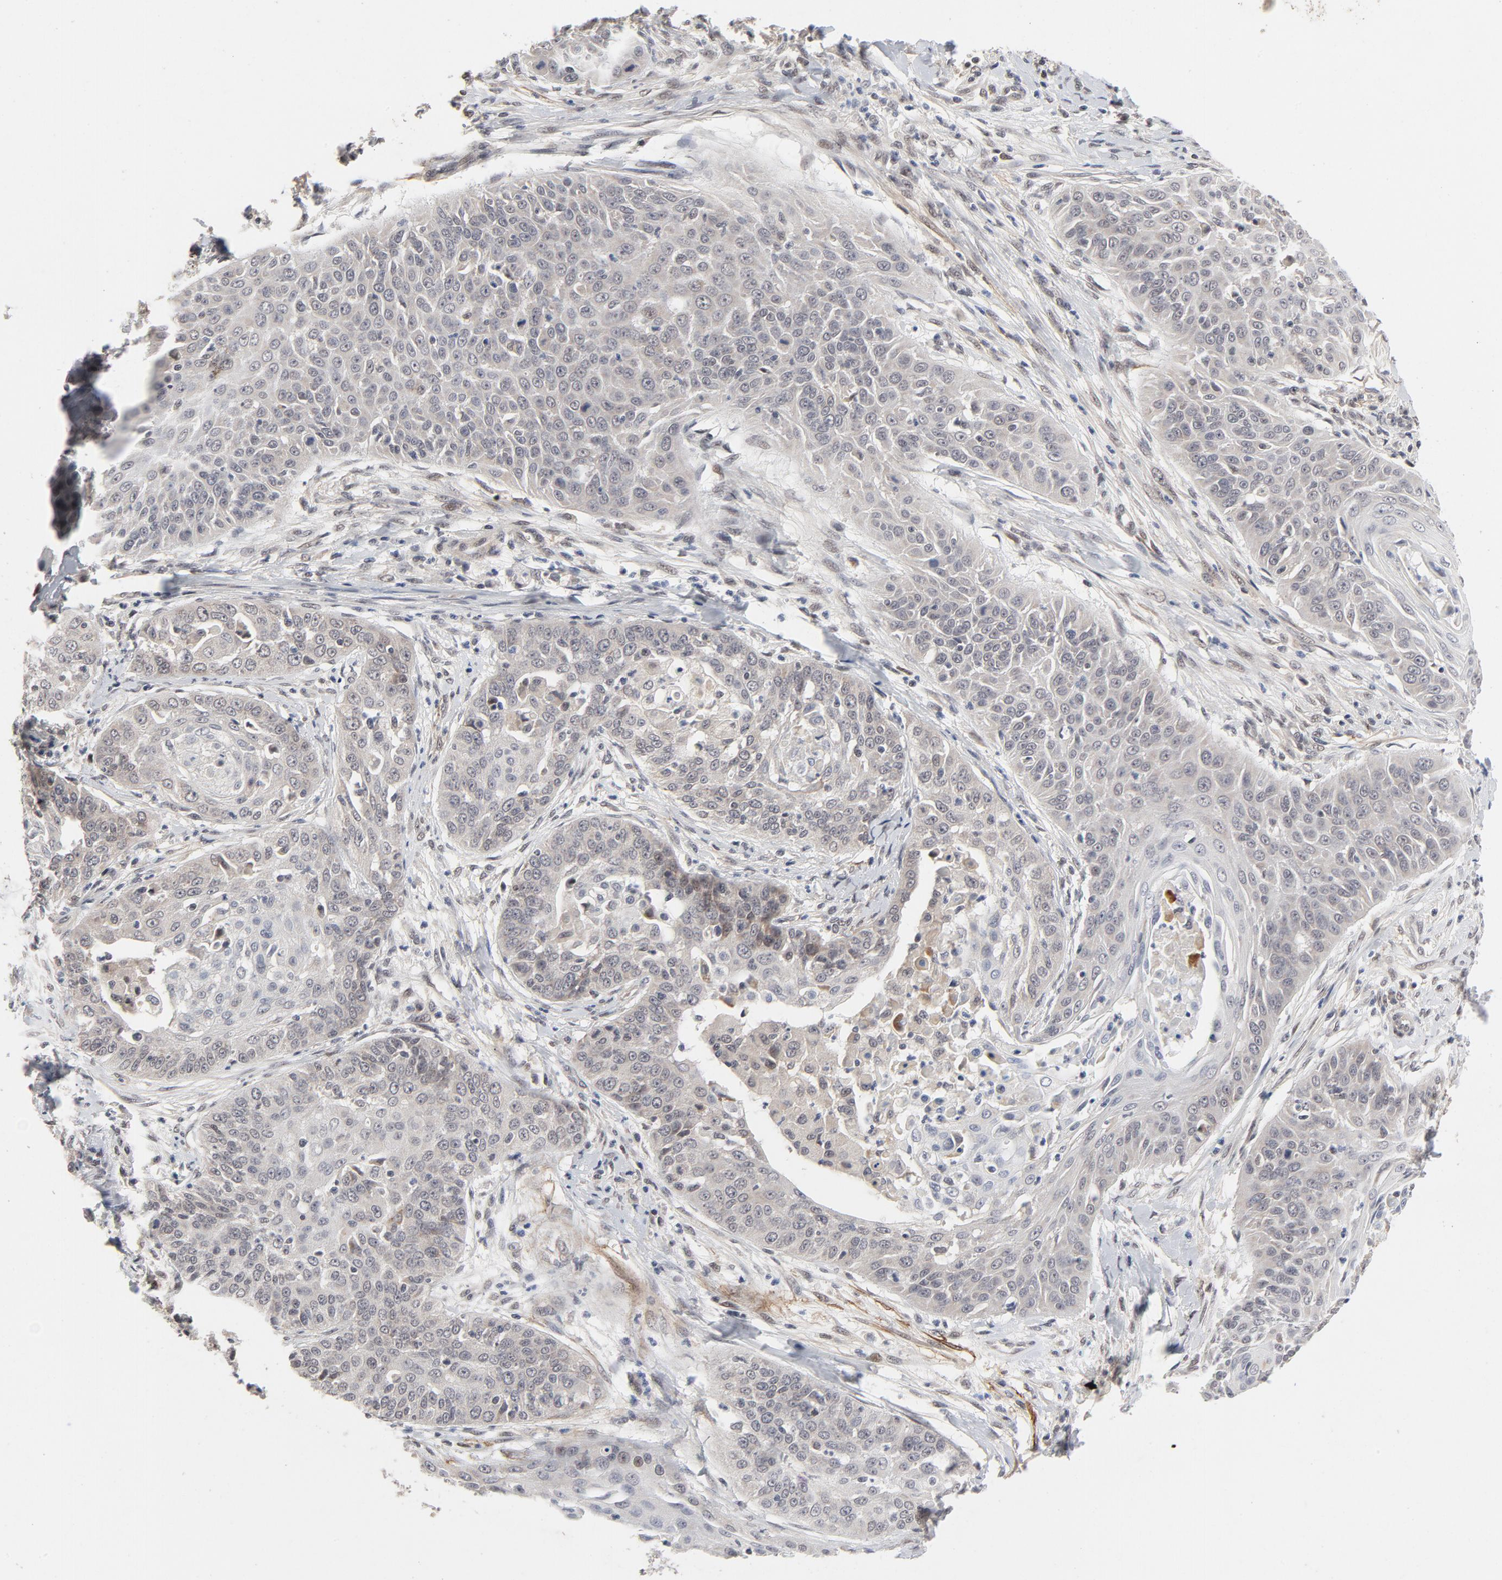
{"staining": {"intensity": "negative", "quantity": "none", "location": "none"}, "tissue": "cervical cancer", "cell_type": "Tumor cells", "image_type": "cancer", "snomed": [{"axis": "morphology", "description": "Squamous cell carcinoma, NOS"}, {"axis": "topography", "description": "Cervix"}], "caption": "Immunohistochemical staining of cervical squamous cell carcinoma reveals no significant expression in tumor cells.", "gene": "ZKSCAN8", "patient": {"sex": "female", "age": 64}}